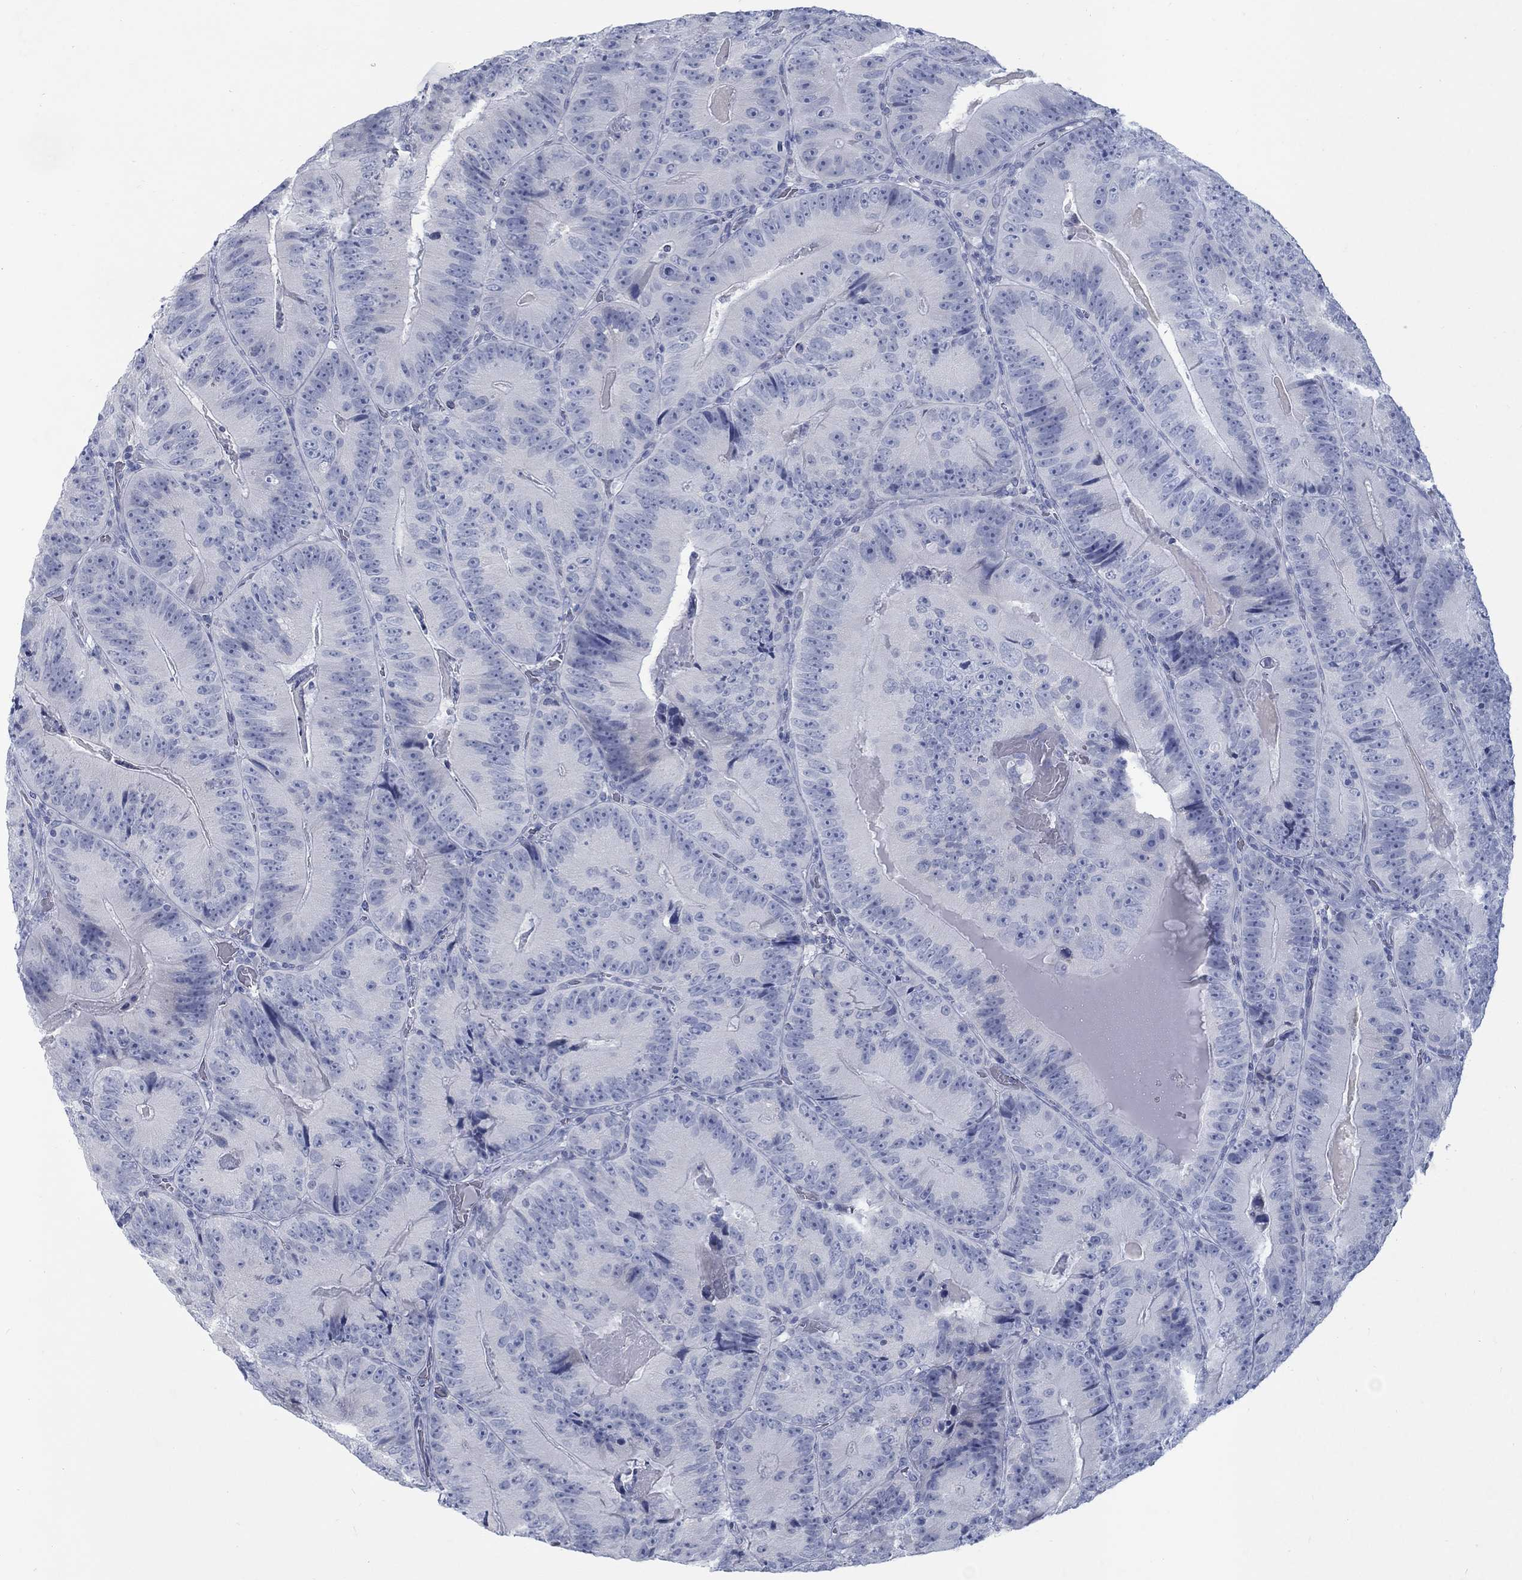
{"staining": {"intensity": "negative", "quantity": "none", "location": "none"}, "tissue": "colorectal cancer", "cell_type": "Tumor cells", "image_type": "cancer", "snomed": [{"axis": "morphology", "description": "Adenocarcinoma, NOS"}, {"axis": "topography", "description": "Colon"}], "caption": "Immunohistochemistry (IHC) of colorectal cancer shows no expression in tumor cells. The staining was performed using DAB (3,3'-diaminobenzidine) to visualize the protein expression in brown, while the nuclei were stained in blue with hematoxylin (Magnification: 20x).", "gene": "RFTN2", "patient": {"sex": "female", "age": 86}}